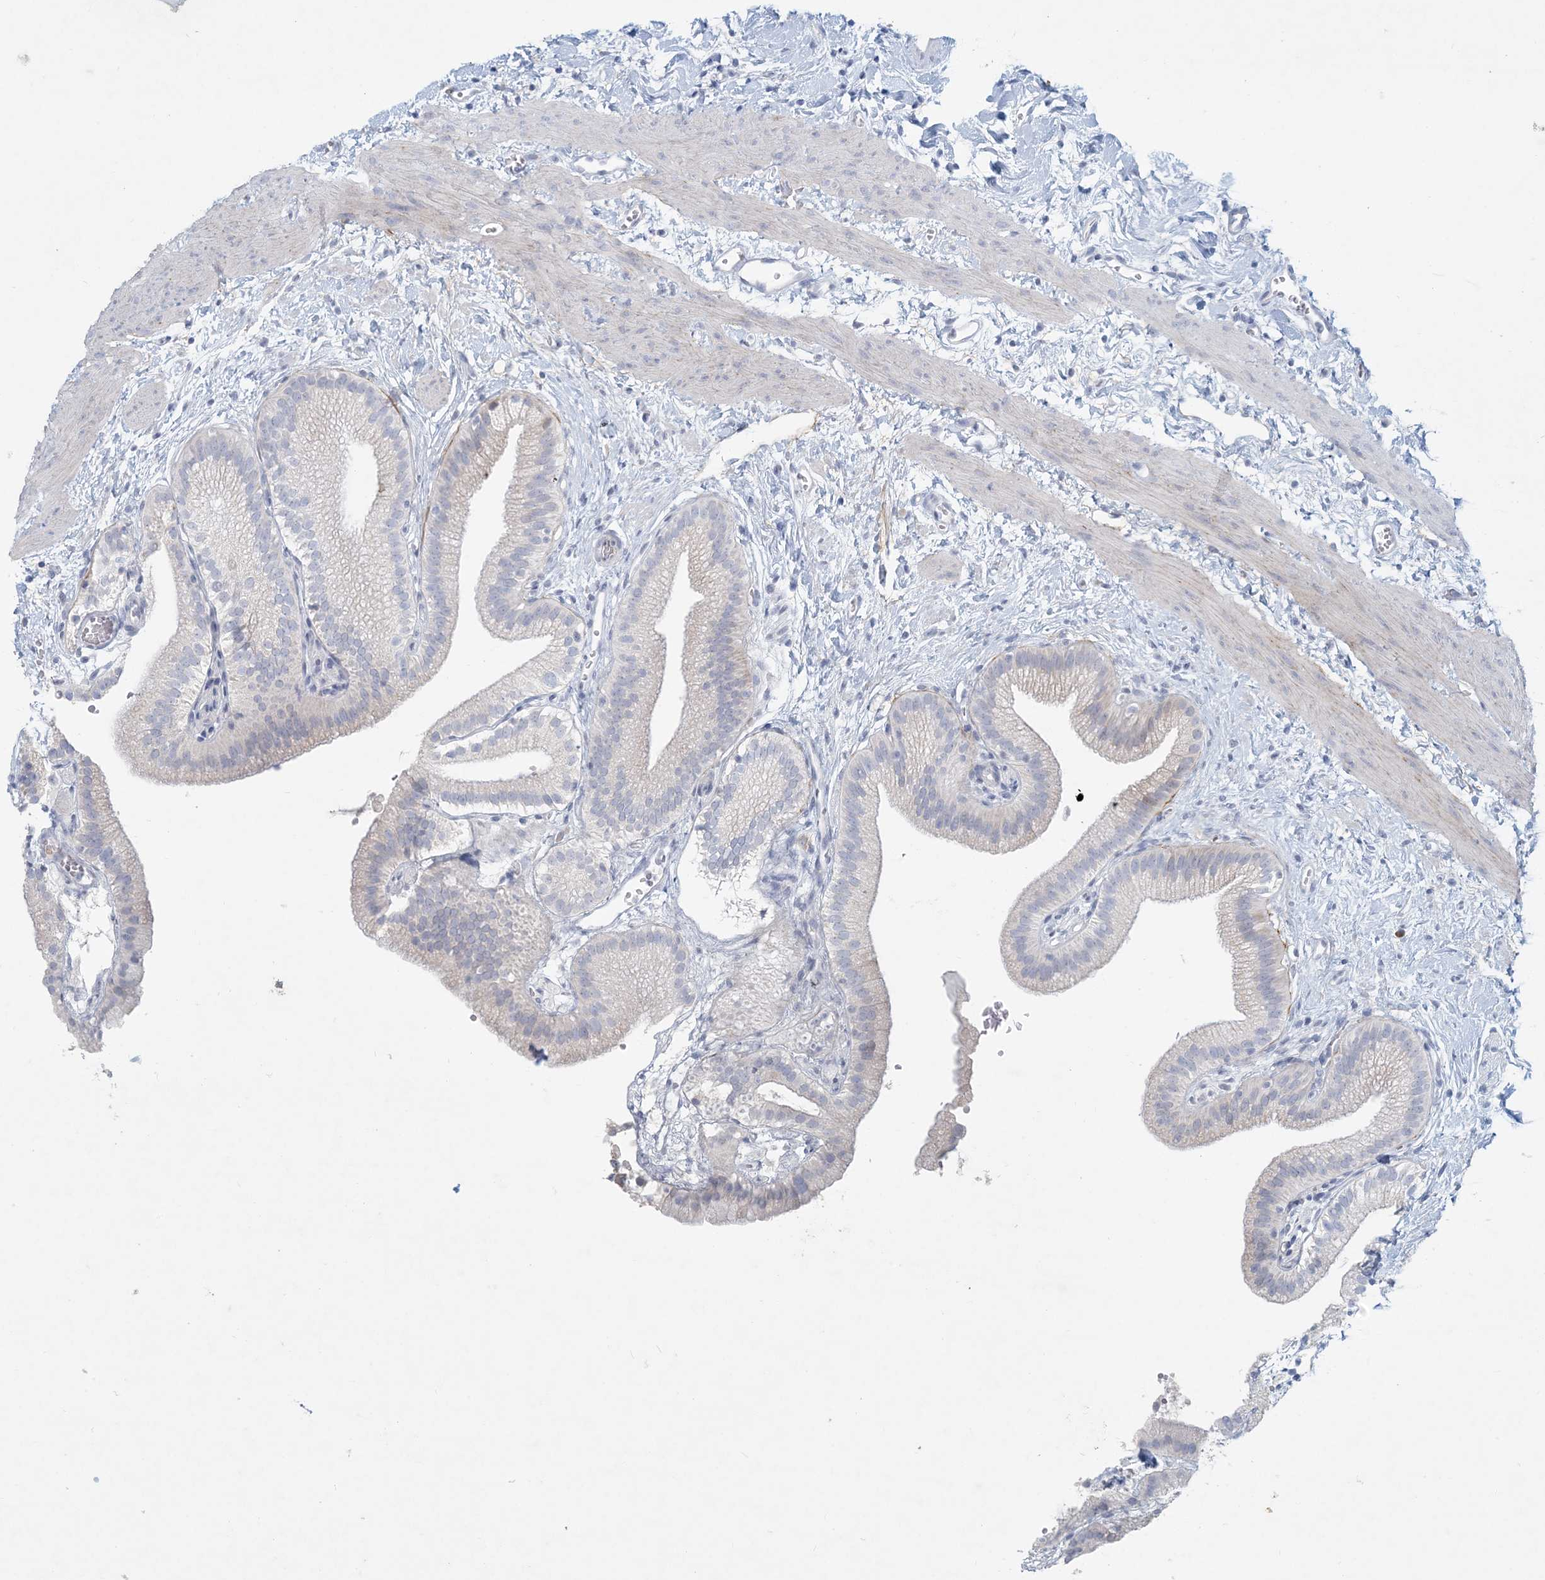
{"staining": {"intensity": "moderate", "quantity": "<25%", "location": "cytoplasmic/membranous"}, "tissue": "gallbladder", "cell_type": "Glandular cells", "image_type": "normal", "snomed": [{"axis": "morphology", "description": "Normal tissue, NOS"}, {"axis": "topography", "description": "Gallbladder"}], "caption": "Unremarkable gallbladder displays moderate cytoplasmic/membranous staining in approximately <25% of glandular cells, visualized by immunohistochemistry.", "gene": "ZNF385D", "patient": {"sex": "male", "age": 55}}